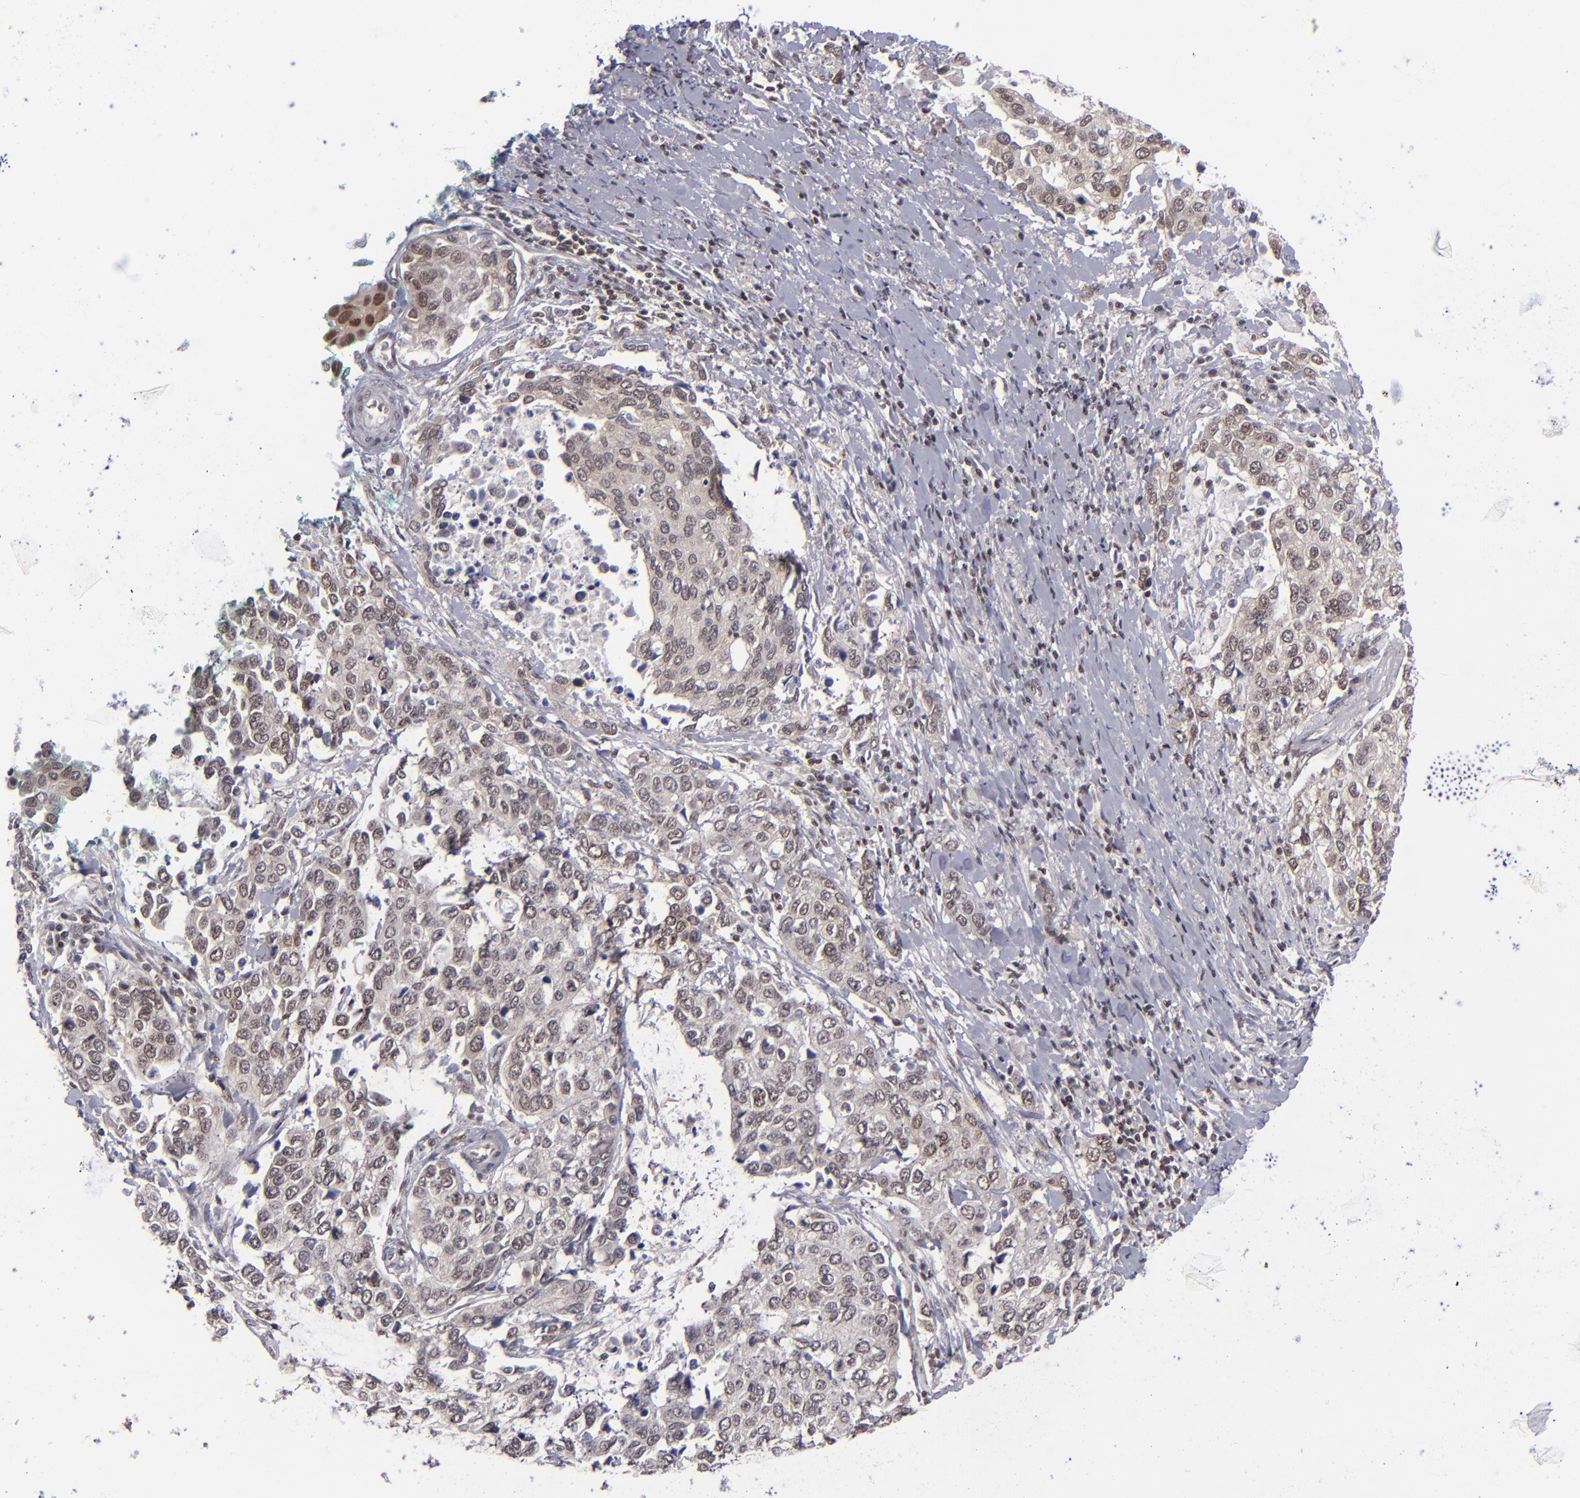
{"staining": {"intensity": "weak", "quantity": "<25%", "location": "nuclear"}, "tissue": "cervical cancer", "cell_type": "Tumor cells", "image_type": "cancer", "snomed": [{"axis": "morphology", "description": "Squamous cell carcinoma, NOS"}, {"axis": "topography", "description": "Cervix"}], "caption": "Immunohistochemistry photomicrograph of cervical cancer stained for a protein (brown), which exhibits no staining in tumor cells. (DAB IHC visualized using brightfield microscopy, high magnification).", "gene": "MLLT3", "patient": {"sex": "female", "age": 54}}